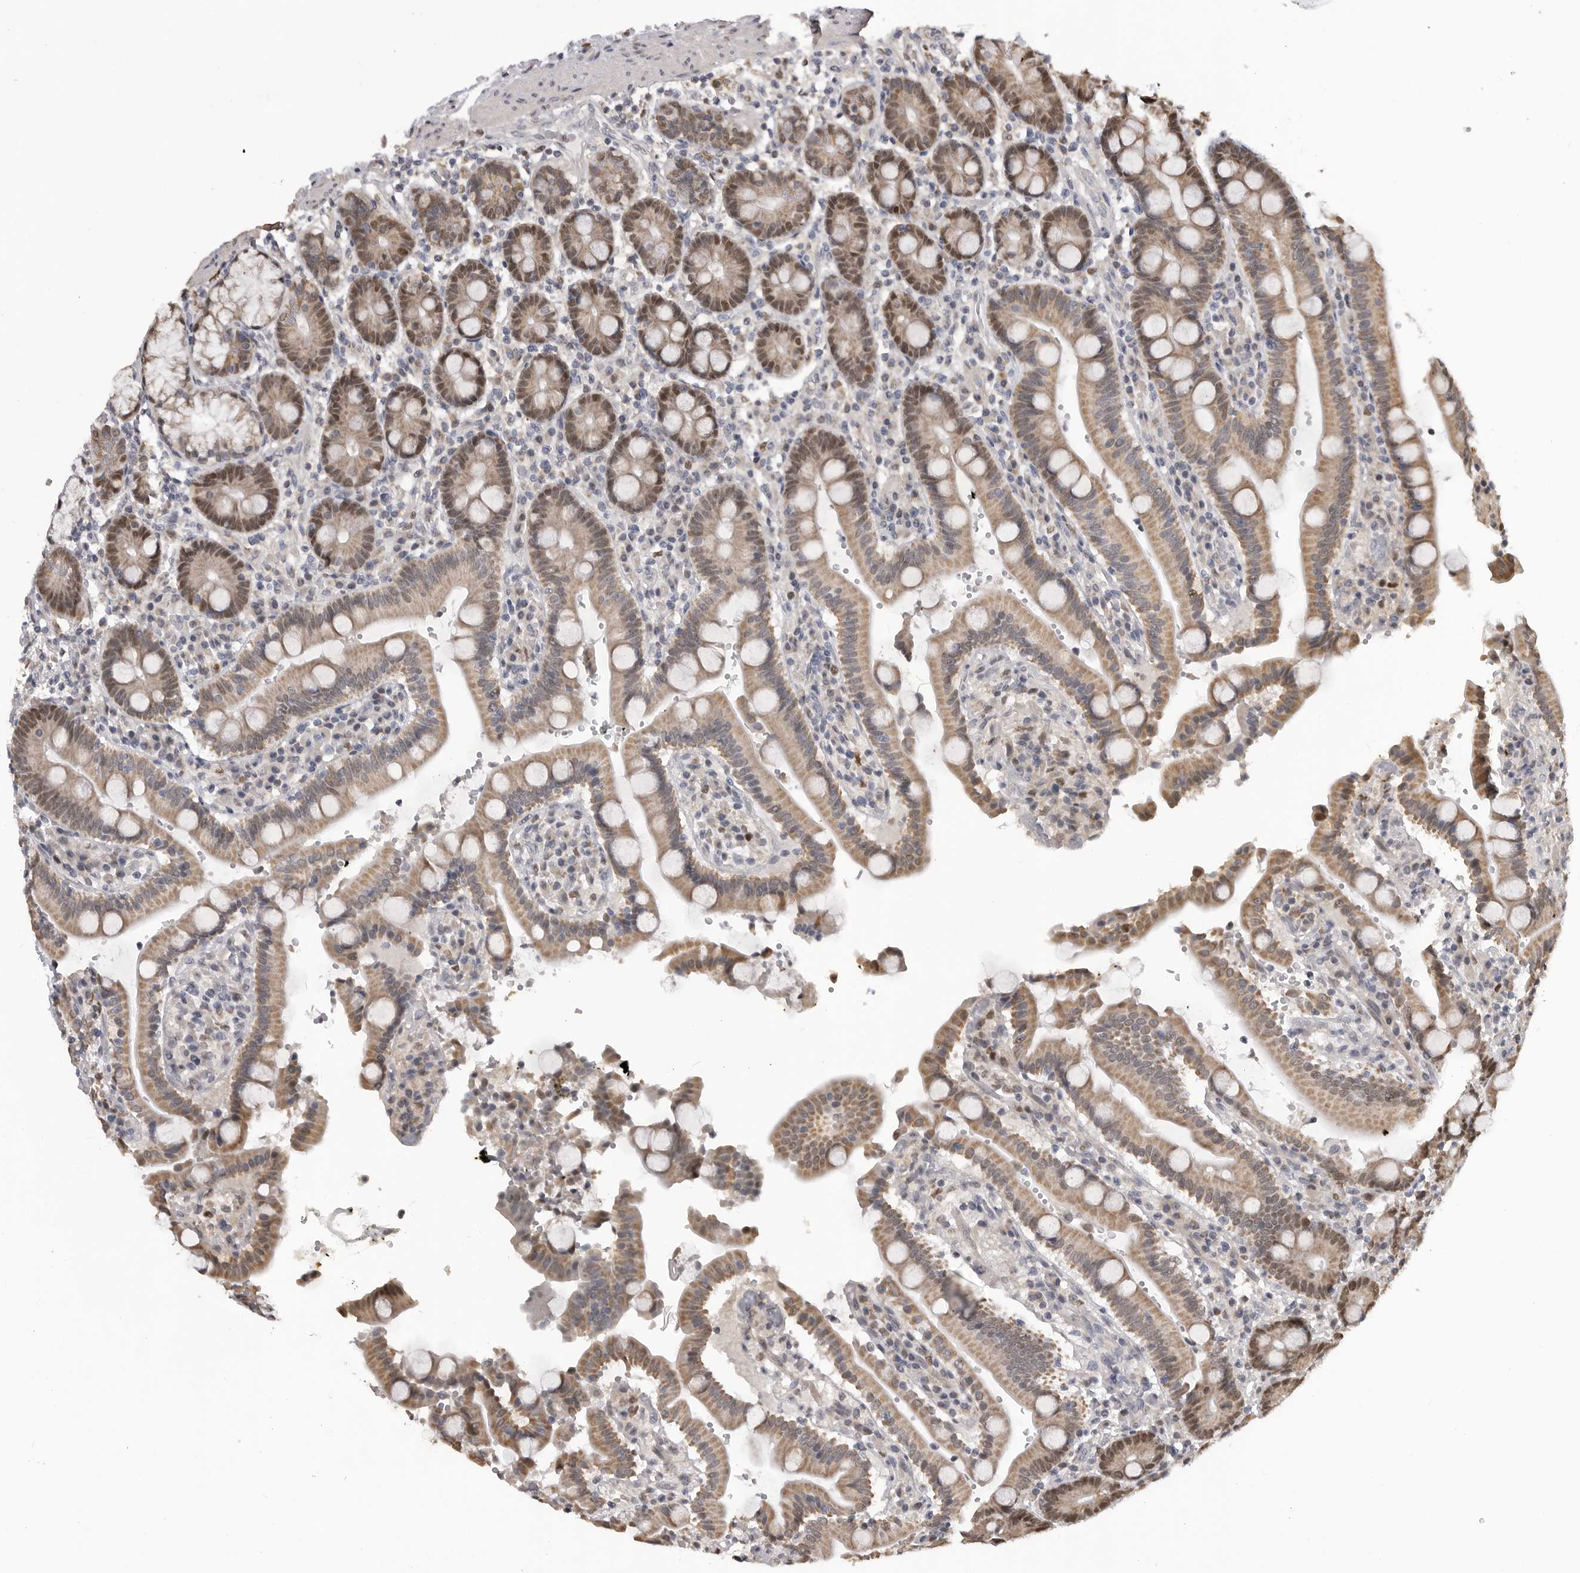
{"staining": {"intensity": "moderate", "quantity": ">75%", "location": "cytoplasmic/membranous,nuclear"}, "tissue": "duodenum", "cell_type": "Glandular cells", "image_type": "normal", "snomed": [{"axis": "morphology", "description": "Normal tissue, NOS"}, {"axis": "topography", "description": "Small intestine, NOS"}], "caption": "An immunohistochemistry (IHC) micrograph of unremarkable tissue is shown. Protein staining in brown highlights moderate cytoplasmic/membranous,nuclear positivity in duodenum within glandular cells. Immunohistochemistry (ihc) stains the protein in brown and the nuclei are stained blue.", "gene": "SMARCC1", "patient": {"sex": "female", "age": 71}}